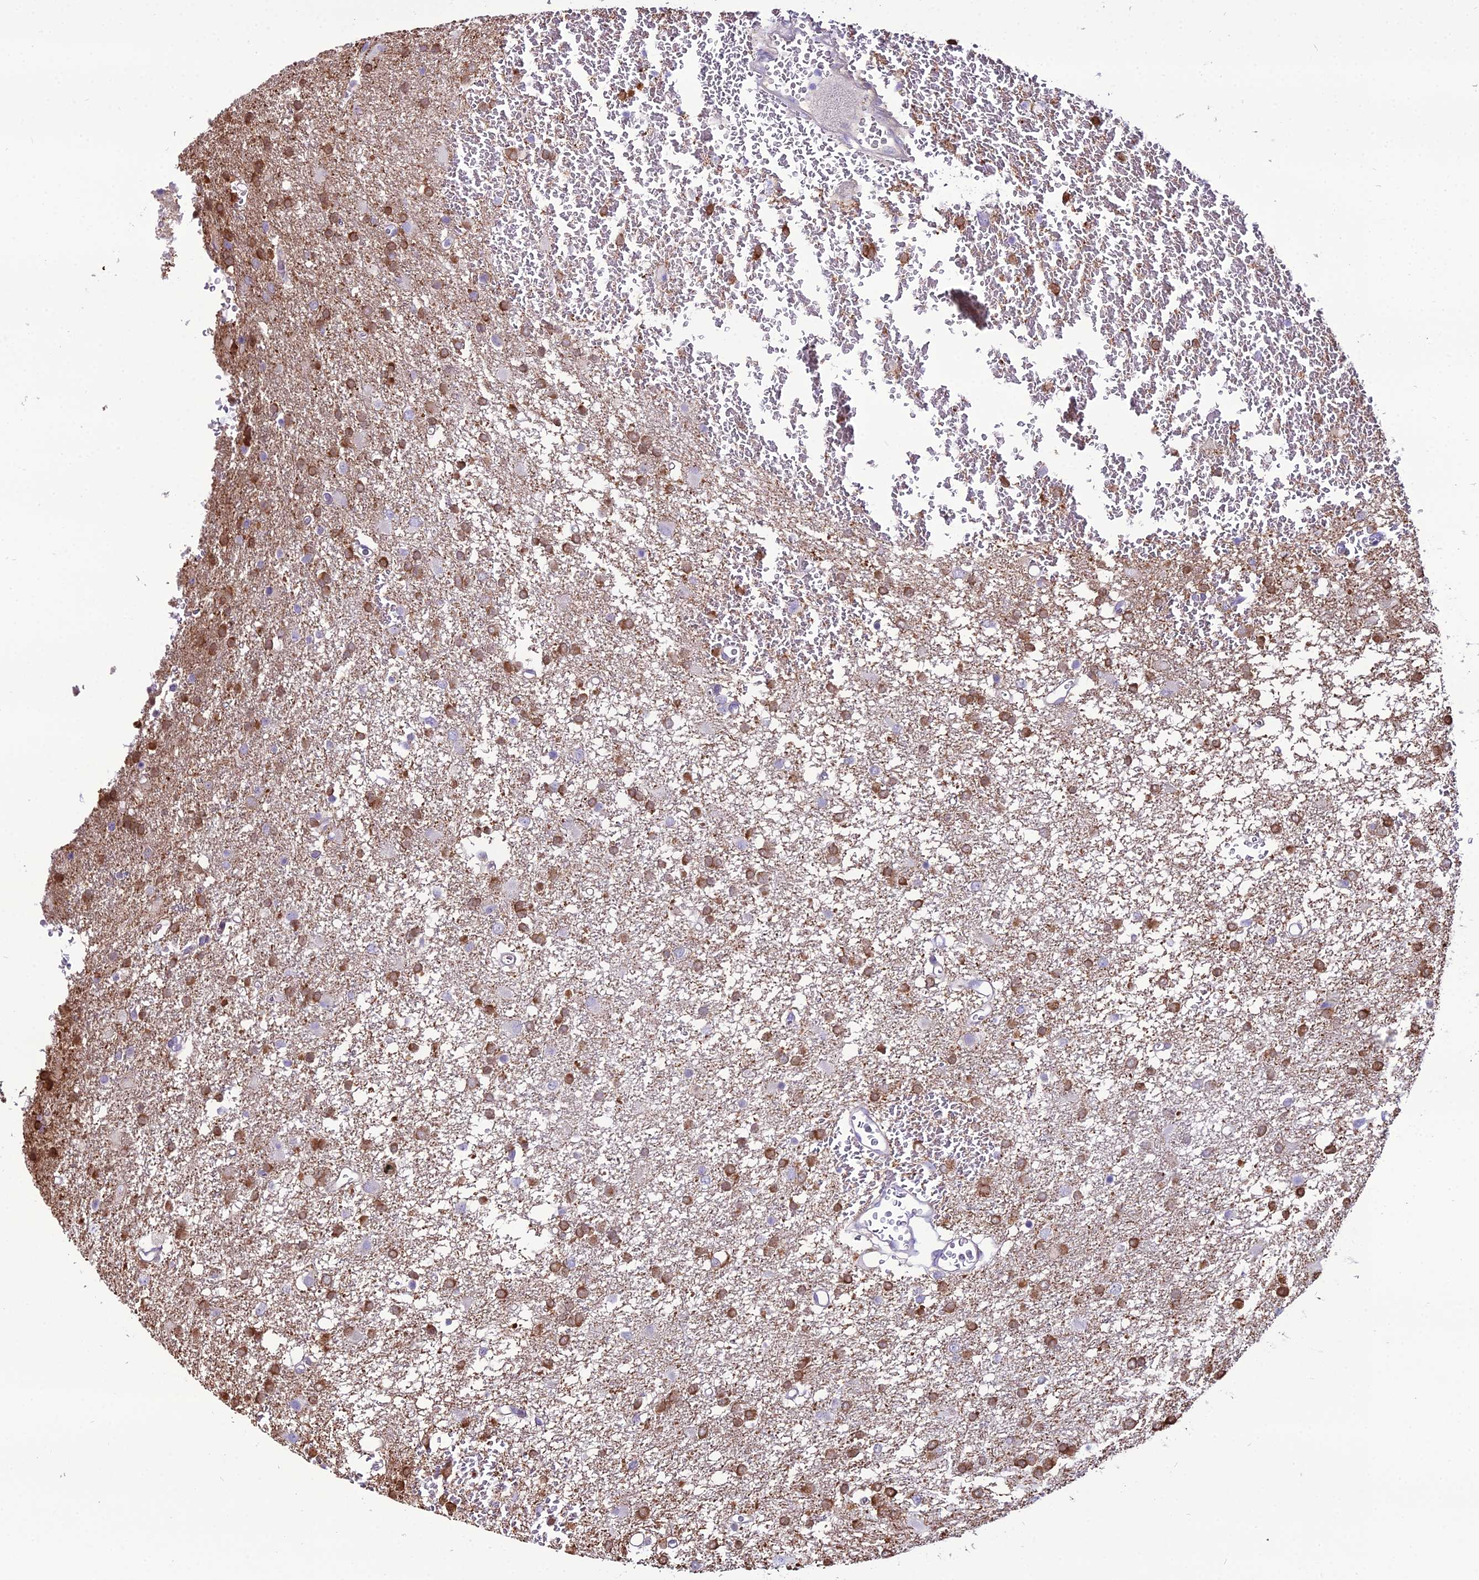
{"staining": {"intensity": "strong", "quantity": "25%-75%", "location": "cytoplasmic/membranous"}, "tissue": "glioma", "cell_type": "Tumor cells", "image_type": "cancer", "snomed": [{"axis": "morphology", "description": "Glioma, malignant, High grade"}, {"axis": "topography", "description": "Brain"}], "caption": "Tumor cells show high levels of strong cytoplasmic/membranous staining in approximately 25%-75% of cells in glioma.", "gene": "MB21D2", "patient": {"sex": "female", "age": 74}}